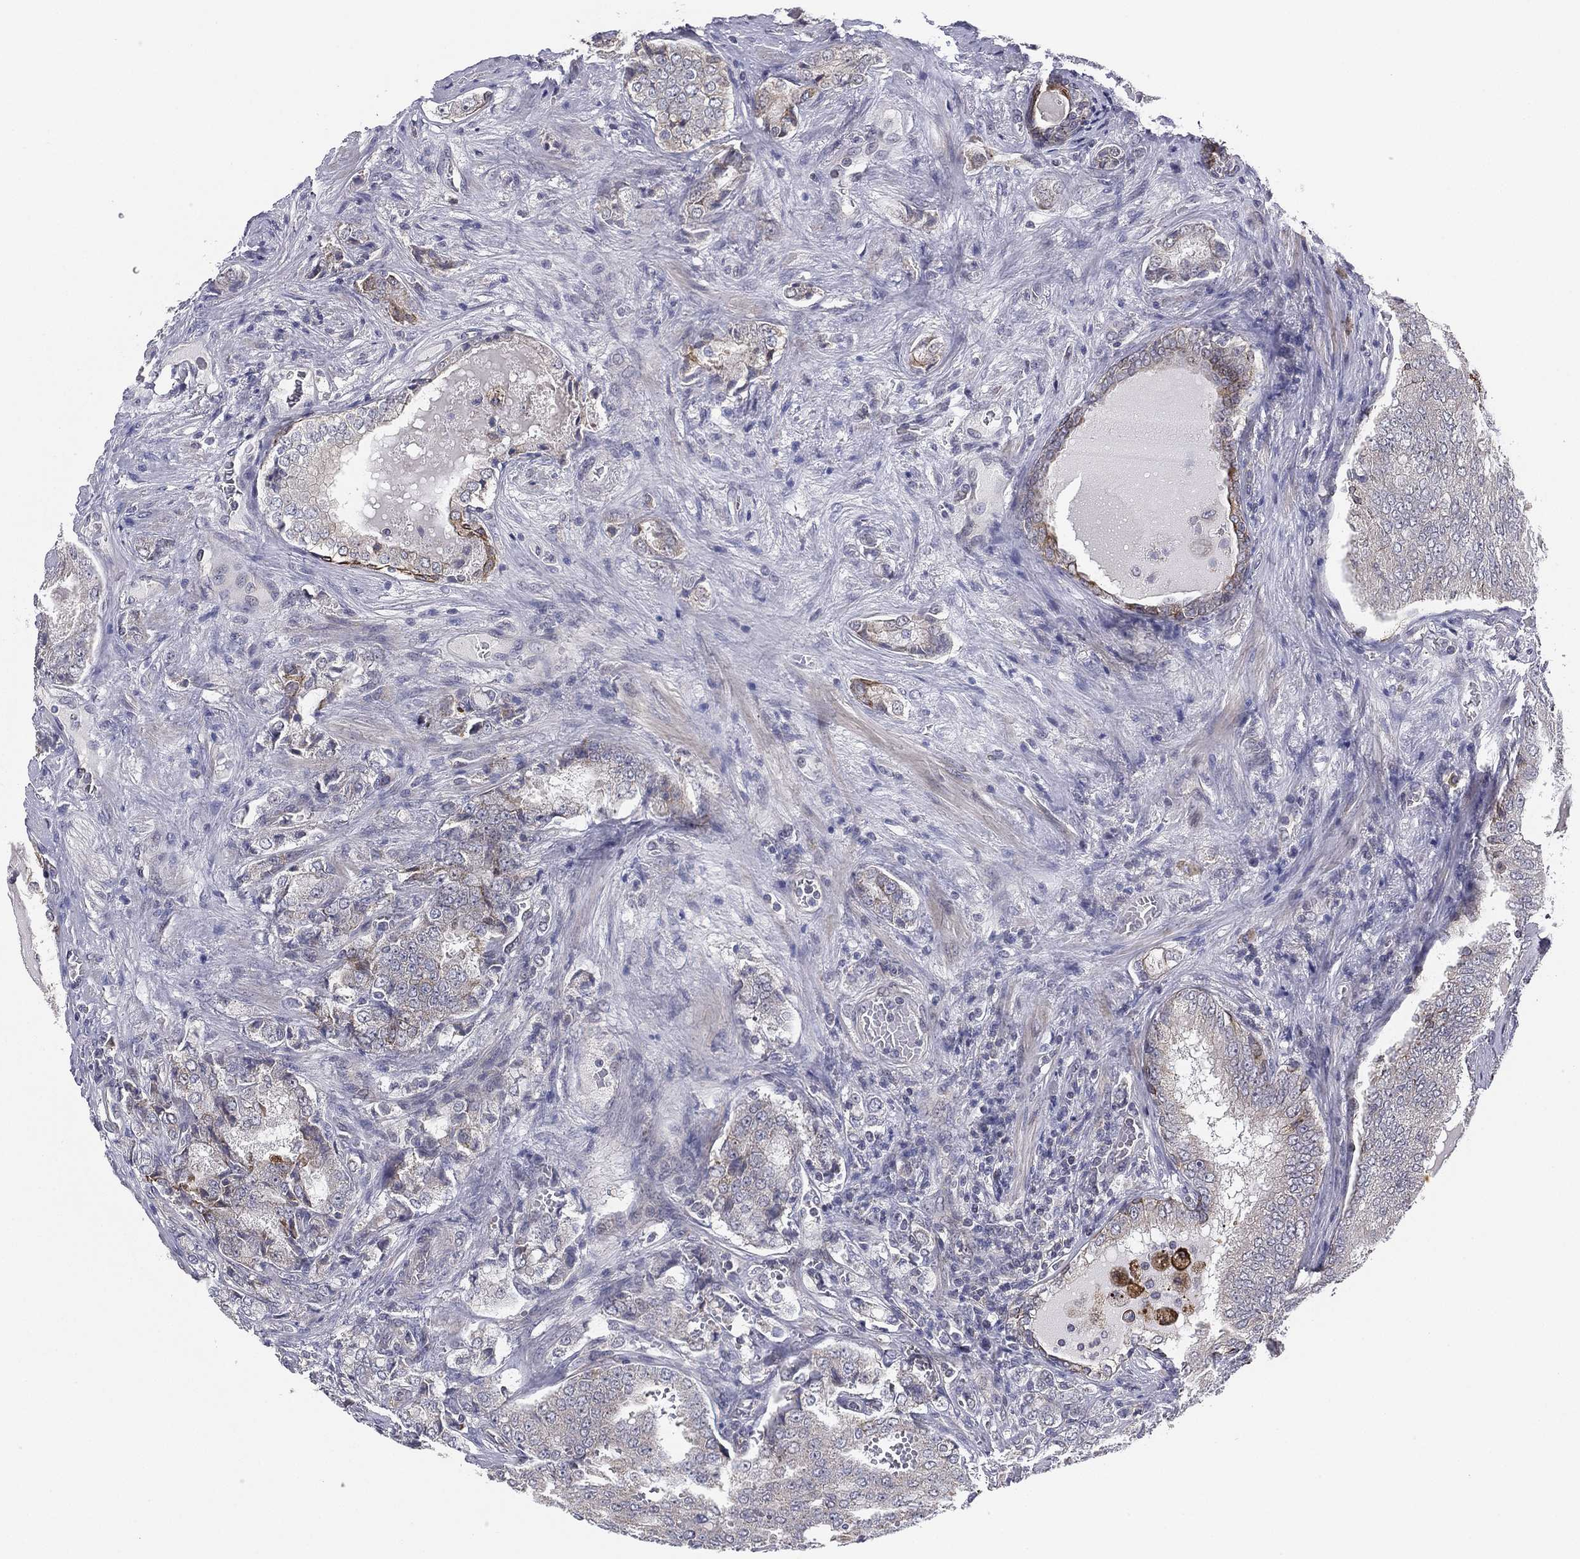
{"staining": {"intensity": "negative", "quantity": "none", "location": "none"}, "tissue": "prostate cancer", "cell_type": "Tumor cells", "image_type": "cancer", "snomed": [{"axis": "morphology", "description": "Adenocarcinoma, NOS"}, {"axis": "topography", "description": "Prostate"}], "caption": "The micrograph exhibits no staining of tumor cells in prostate cancer. (Stains: DAB (3,3'-diaminobenzidine) immunohistochemistry with hematoxylin counter stain, Microscopy: brightfield microscopy at high magnification).", "gene": "KAT14", "patient": {"sex": "male", "age": 65}}